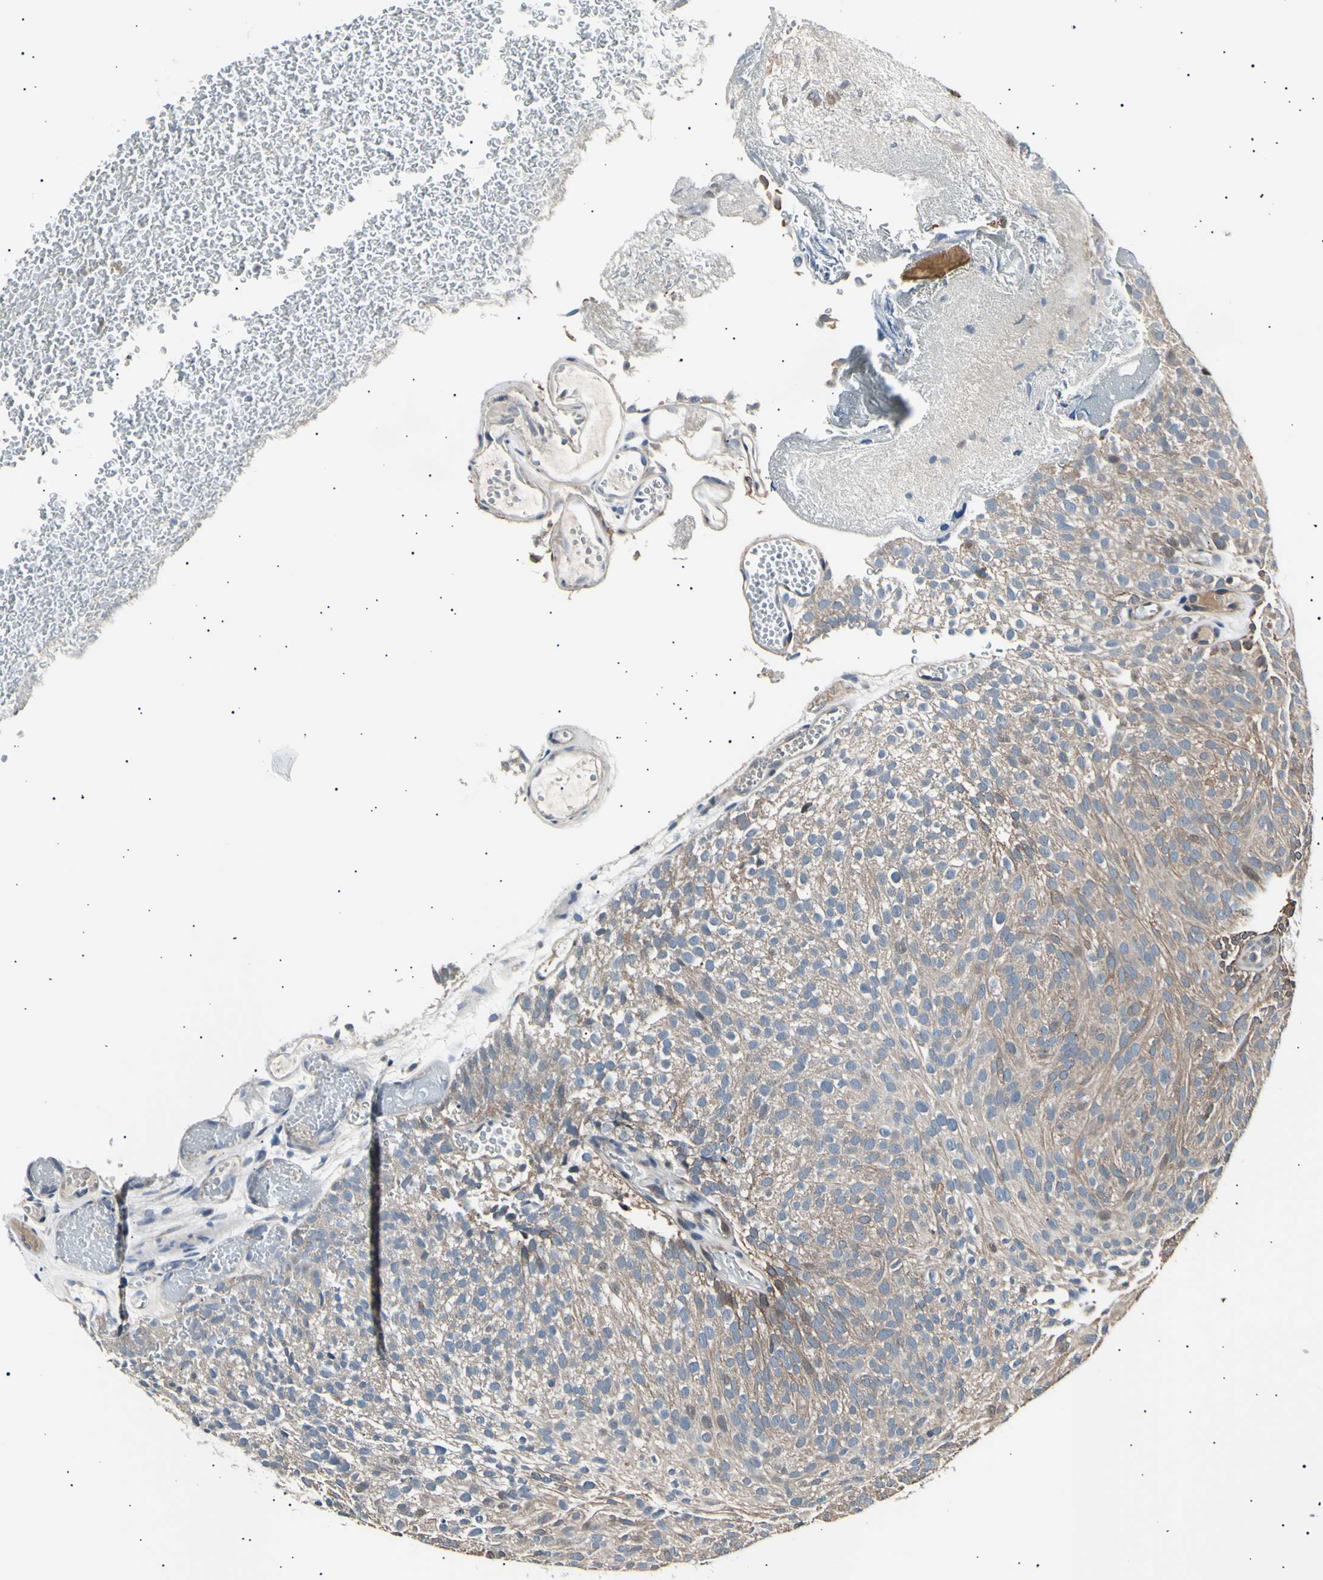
{"staining": {"intensity": "weak", "quantity": ">75%", "location": "cytoplasmic/membranous"}, "tissue": "urothelial cancer", "cell_type": "Tumor cells", "image_type": "cancer", "snomed": [{"axis": "morphology", "description": "Urothelial carcinoma, Low grade"}, {"axis": "topography", "description": "Urinary bladder"}], "caption": "Urothelial cancer was stained to show a protein in brown. There is low levels of weak cytoplasmic/membranous expression in approximately >75% of tumor cells.", "gene": "ITGA6", "patient": {"sex": "male", "age": 78}}